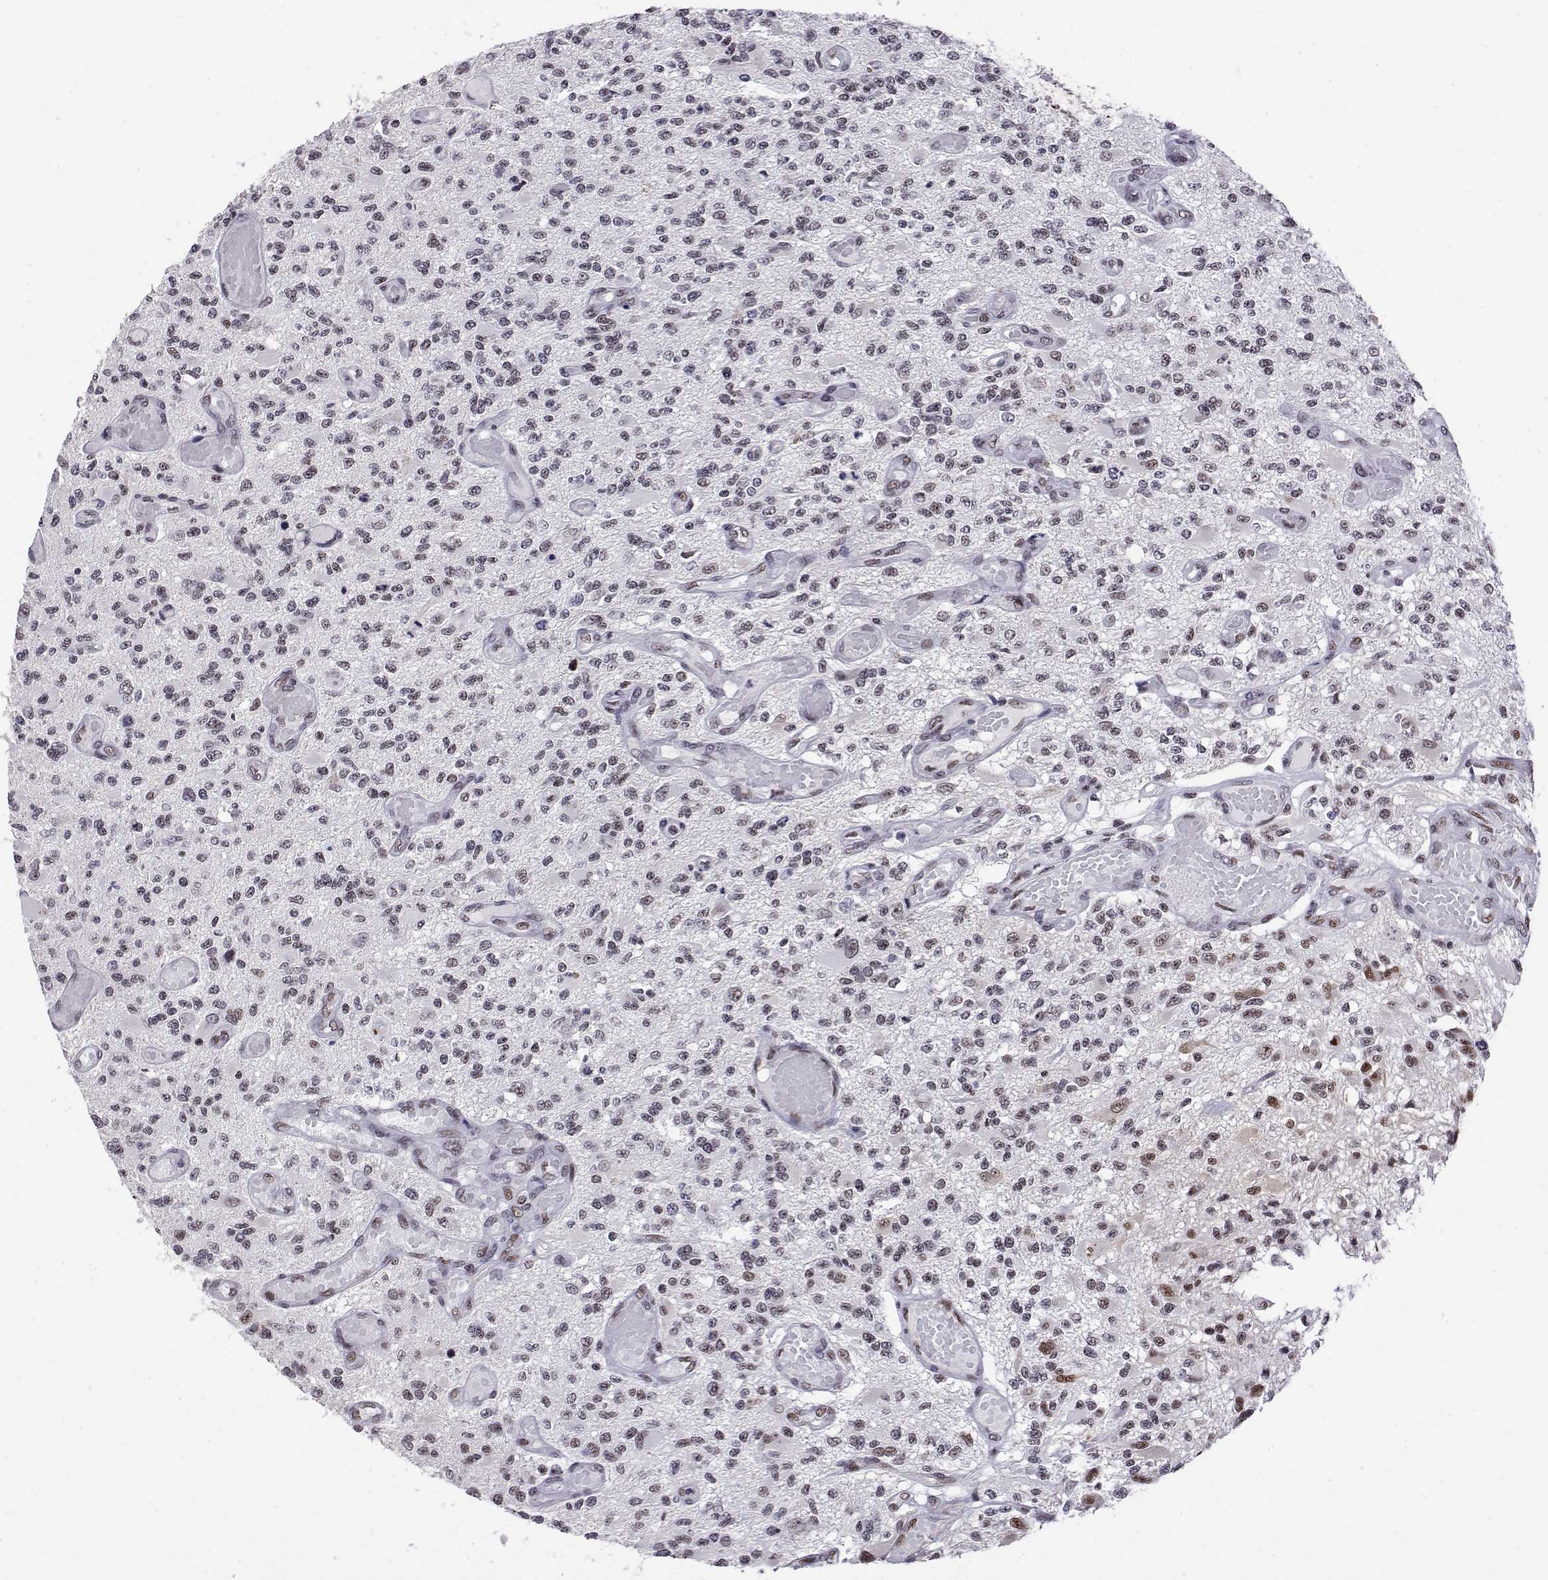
{"staining": {"intensity": "moderate", "quantity": "25%-75%", "location": "nuclear"}, "tissue": "glioma", "cell_type": "Tumor cells", "image_type": "cancer", "snomed": [{"axis": "morphology", "description": "Glioma, malignant, High grade"}, {"axis": "topography", "description": "Brain"}], "caption": "High-grade glioma (malignant) stained with immunohistochemistry displays moderate nuclear expression in about 25%-75% of tumor cells.", "gene": "POLDIP3", "patient": {"sex": "female", "age": 63}}